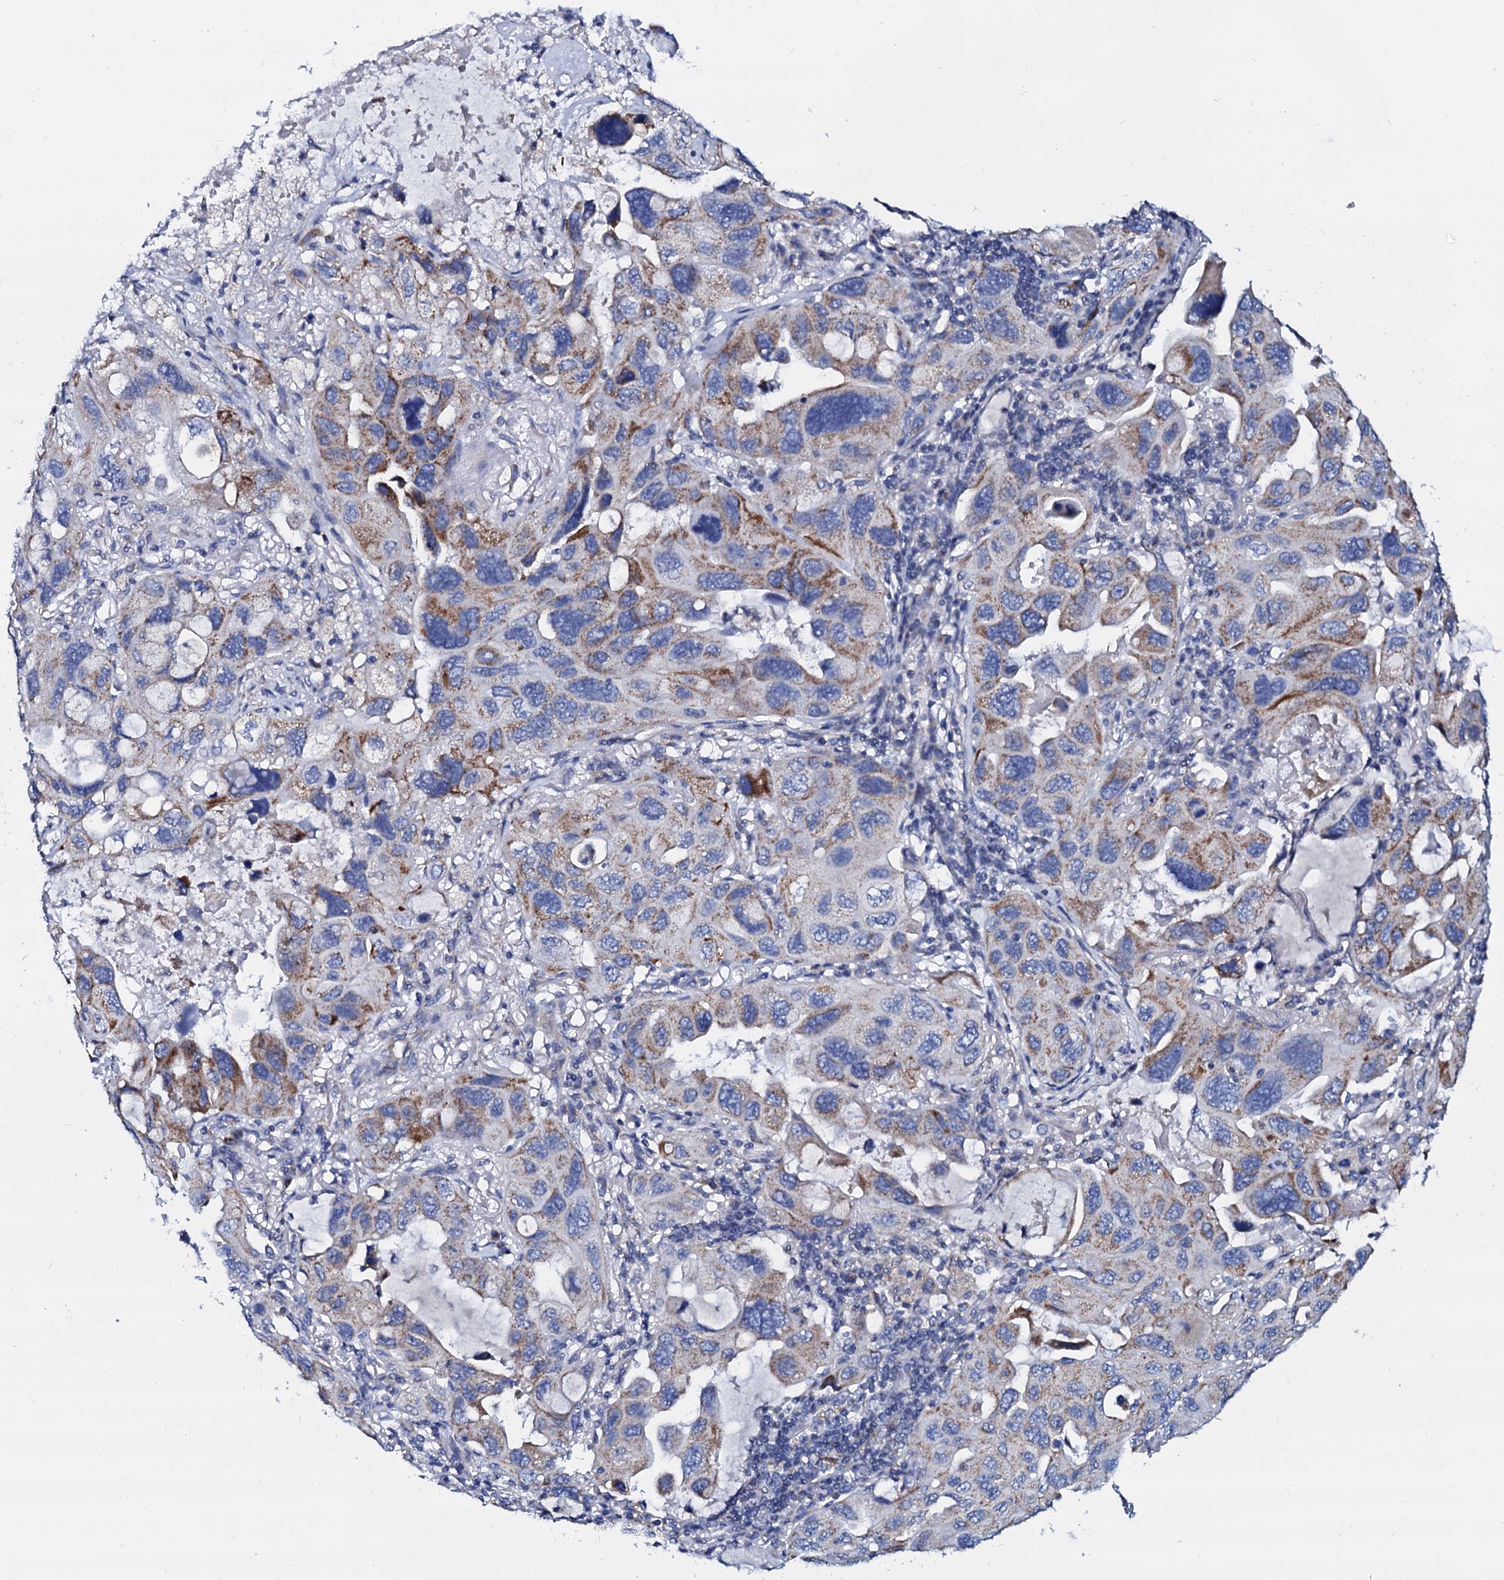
{"staining": {"intensity": "moderate", "quantity": "<25%", "location": "cytoplasmic/membranous"}, "tissue": "lung cancer", "cell_type": "Tumor cells", "image_type": "cancer", "snomed": [{"axis": "morphology", "description": "Squamous cell carcinoma, NOS"}, {"axis": "topography", "description": "Lung"}], "caption": "Squamous cell carcinoma (lung) stained with DAB immunohistochemistry exhibits low levels of moderate cytoplasmic/membranous positivity in approximately <25% of tumor cells.", "gene": "SLC37A4", "patient": {"sex": "female", "age": 73}}